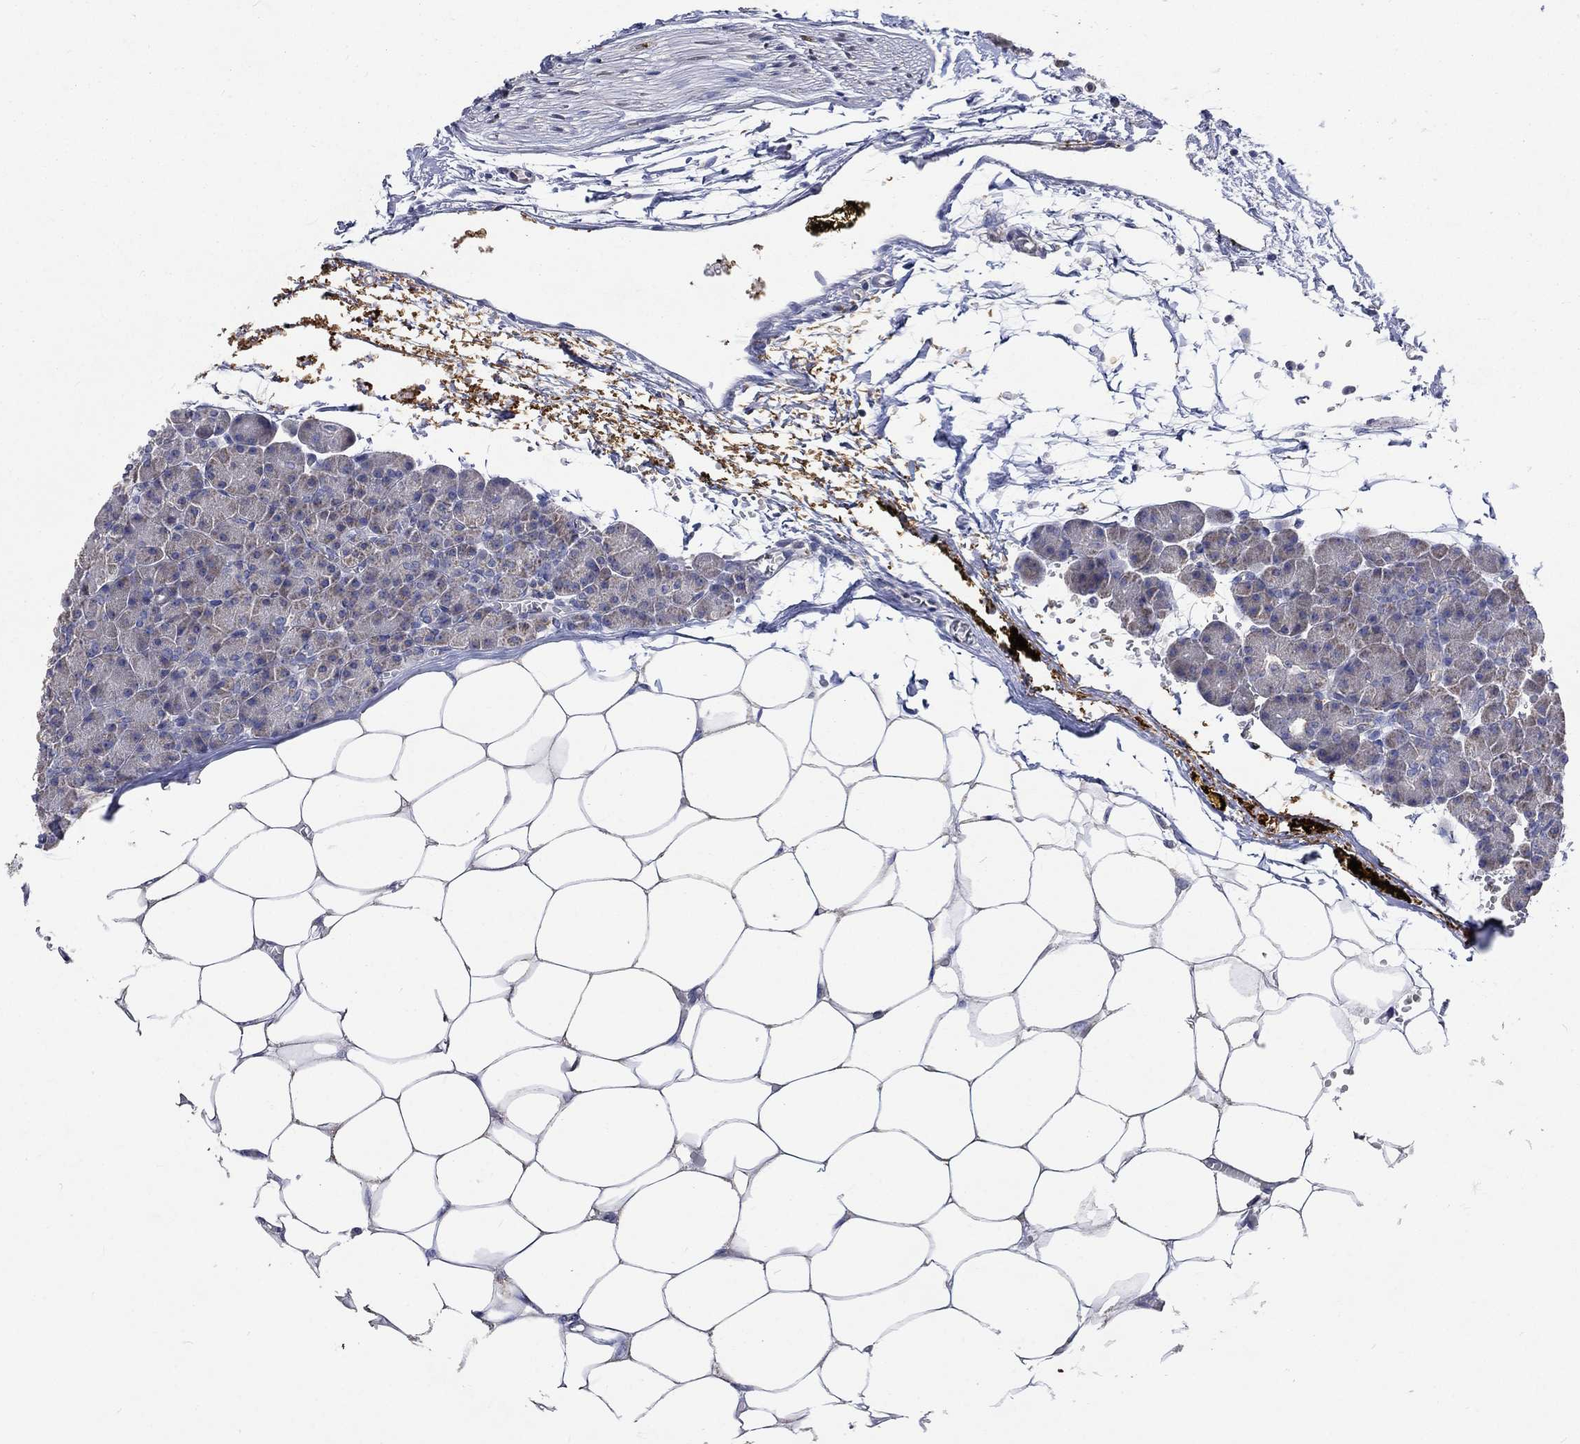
{"staining": {"intensity": "negative", "quantity": "none", "location": "none"}, "tissue": "pancreas", "cell_type": "Exocrine glandular cells", "image_type": "normal", "snomed": [{"axis": "morphology", "description": "Normal tissue, NOS"}, {"axis": "topography", "description": "Pancreas"}], "caption": "Exocrine glandular cells show no significant expression in normal pancreas. (DAB (3,3'-diaminobenzidine) IHC with hematoxylin counter stain).", "gene": "UGT8", "patient": {"sex": "female", "age": 45}}